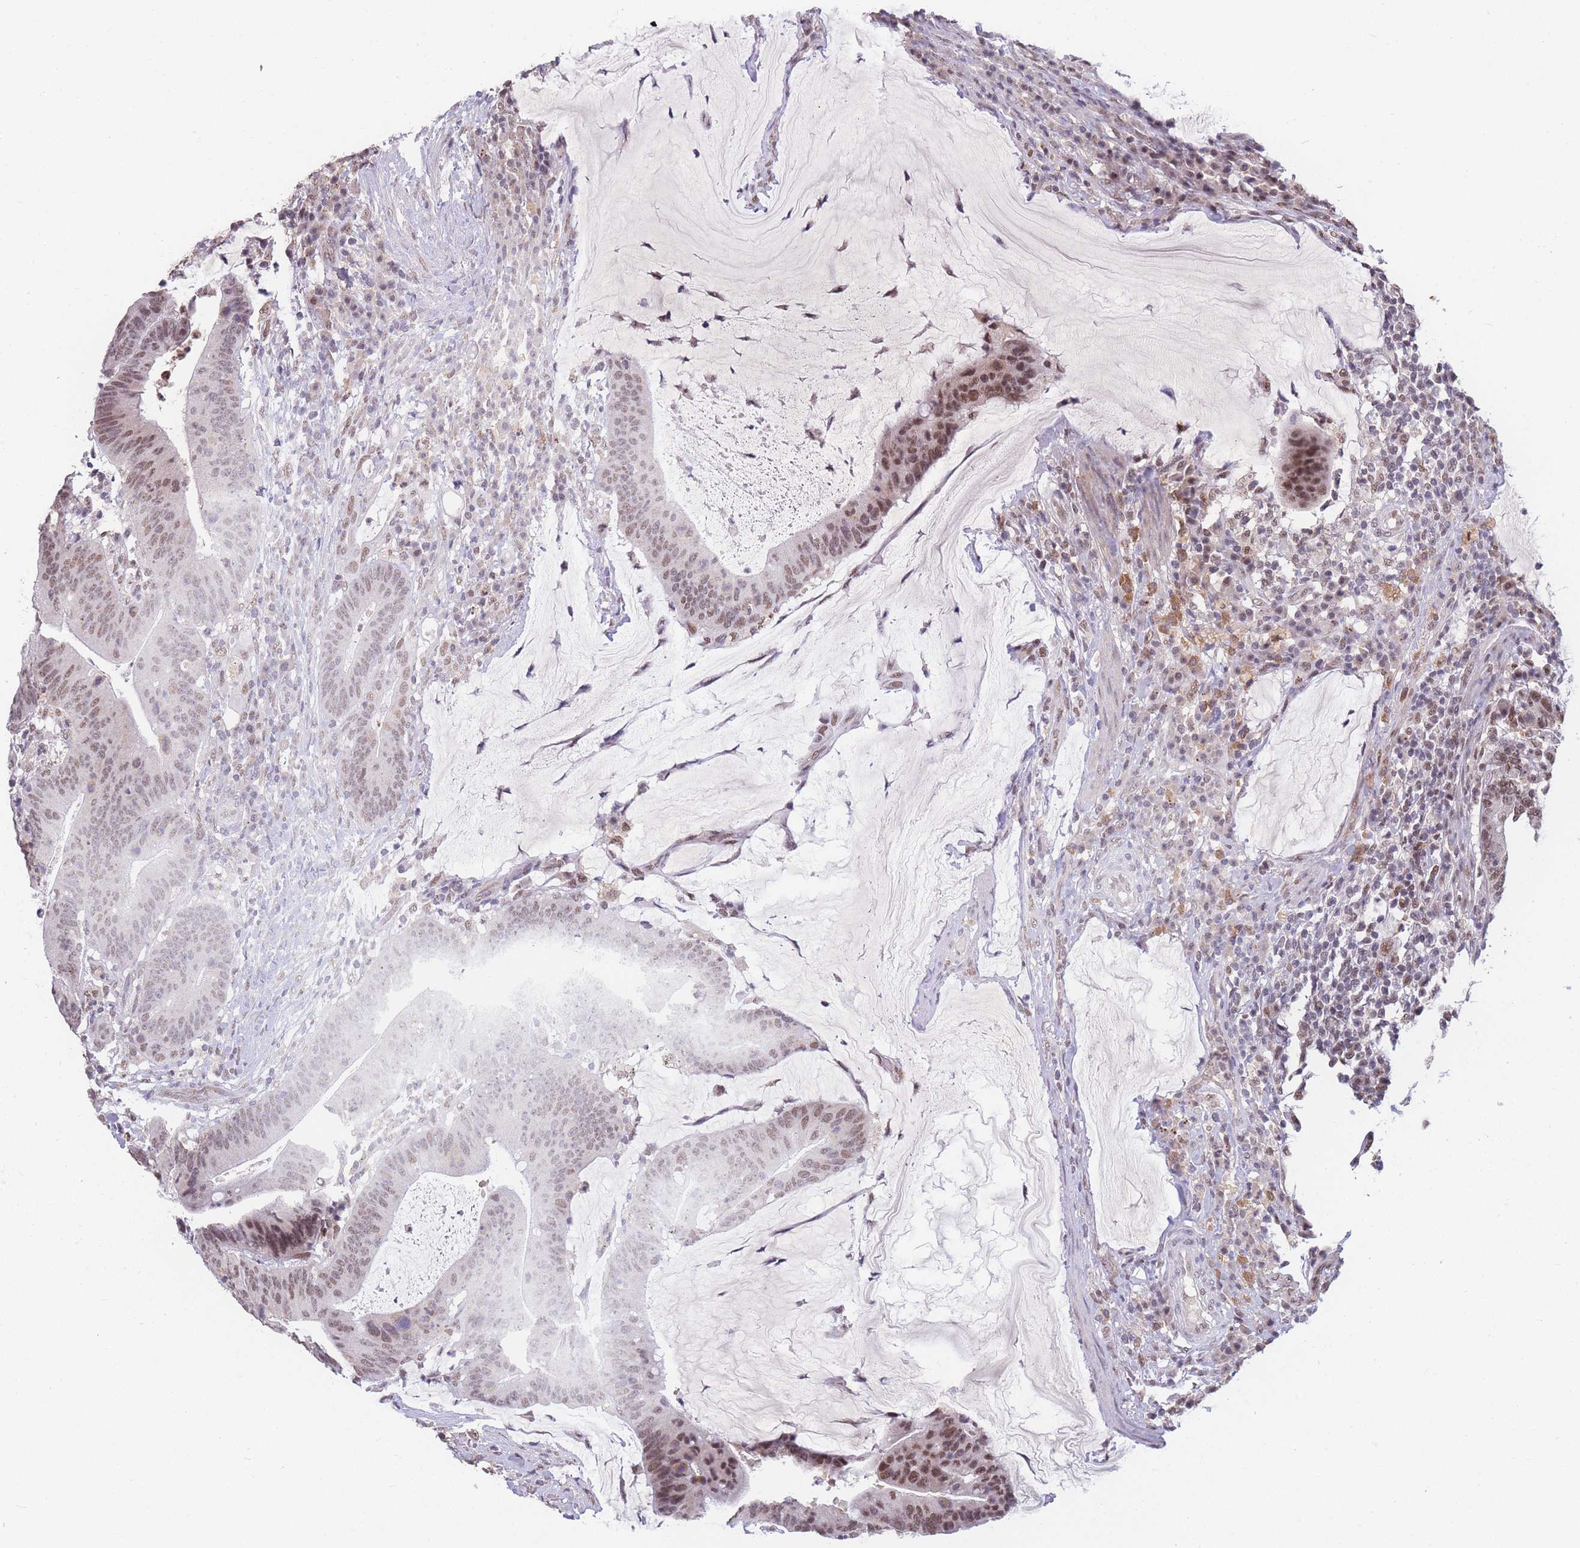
{"staining": {"intensity": "moderate", "quantity": "25%-75%", "location": "nuclear"}, "tissue": "colorectal cancer", "cell_type": "Tumor cells", "image_type": "cancer", "snomed": [{"axis": "morphology", "description": "Adenocarcinoma, NOS"}, {"axis": "topography", "description": "Colon"}], "caption": "Immunohistochemistry (IHC) photomicrograph of colorectal cancer stained for a protein (brown), which exhibits medium levels of moderate nuclear staining in about 25%-75% of tumor cells.", "gene": "SNRPA1", "patient": {"sex": "female", "age": 66}}